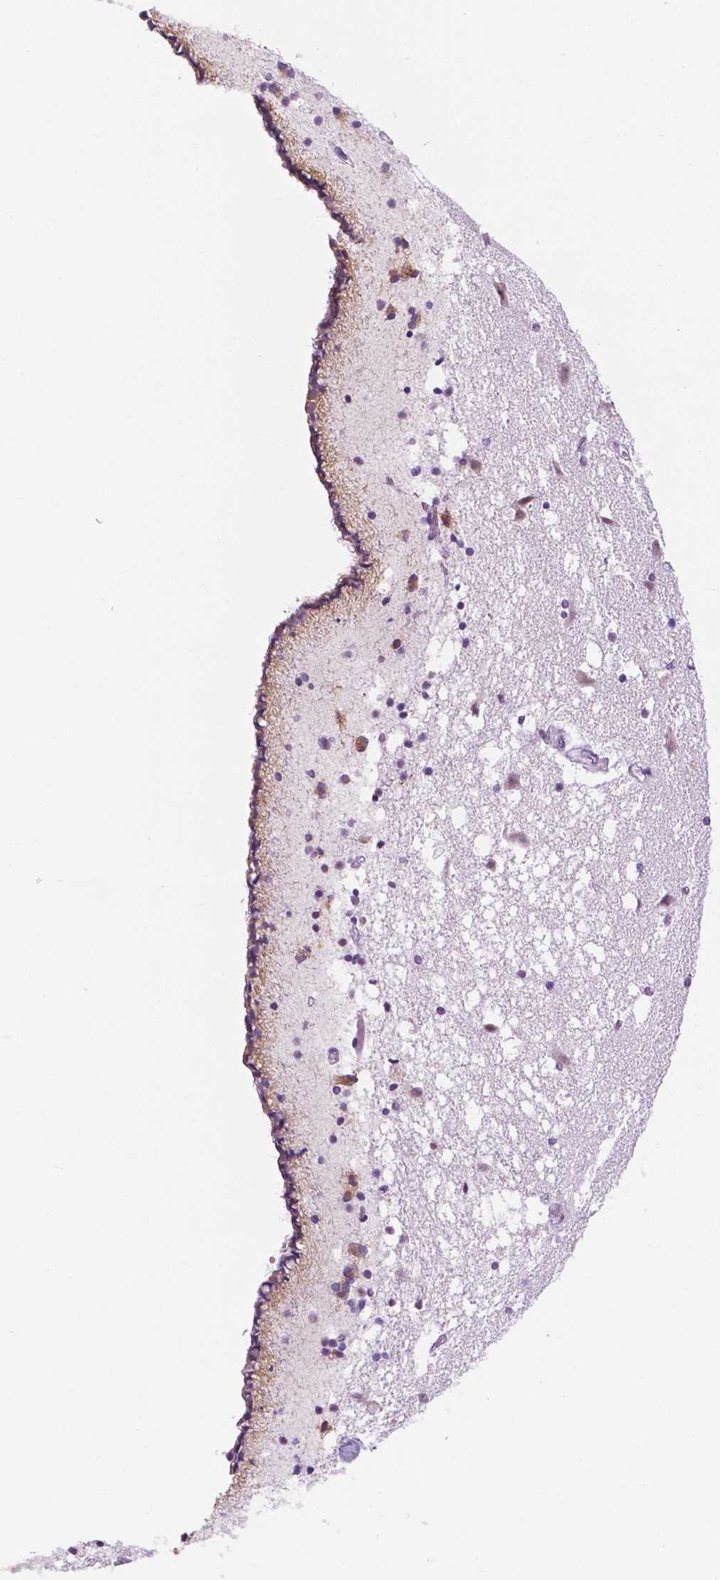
{"staining": {"intensity": "negative", "quantity": "none", "location": "none"}, "tissue": "caudate", "cell_type": "Glial cells", "image_type": "normal", "snomed": [{"axis": "morphology", "description": "Normal tissue, NOS"}, {"axis": "topography", "description": "Lateral ventricle wall"}], "caption": "This is a histopathology image of immunohistochemistry staining of normal caudate, which shows no staining in glial cells.", "gene": "PPL", "patient": {"sex": "female", "age": 42}}